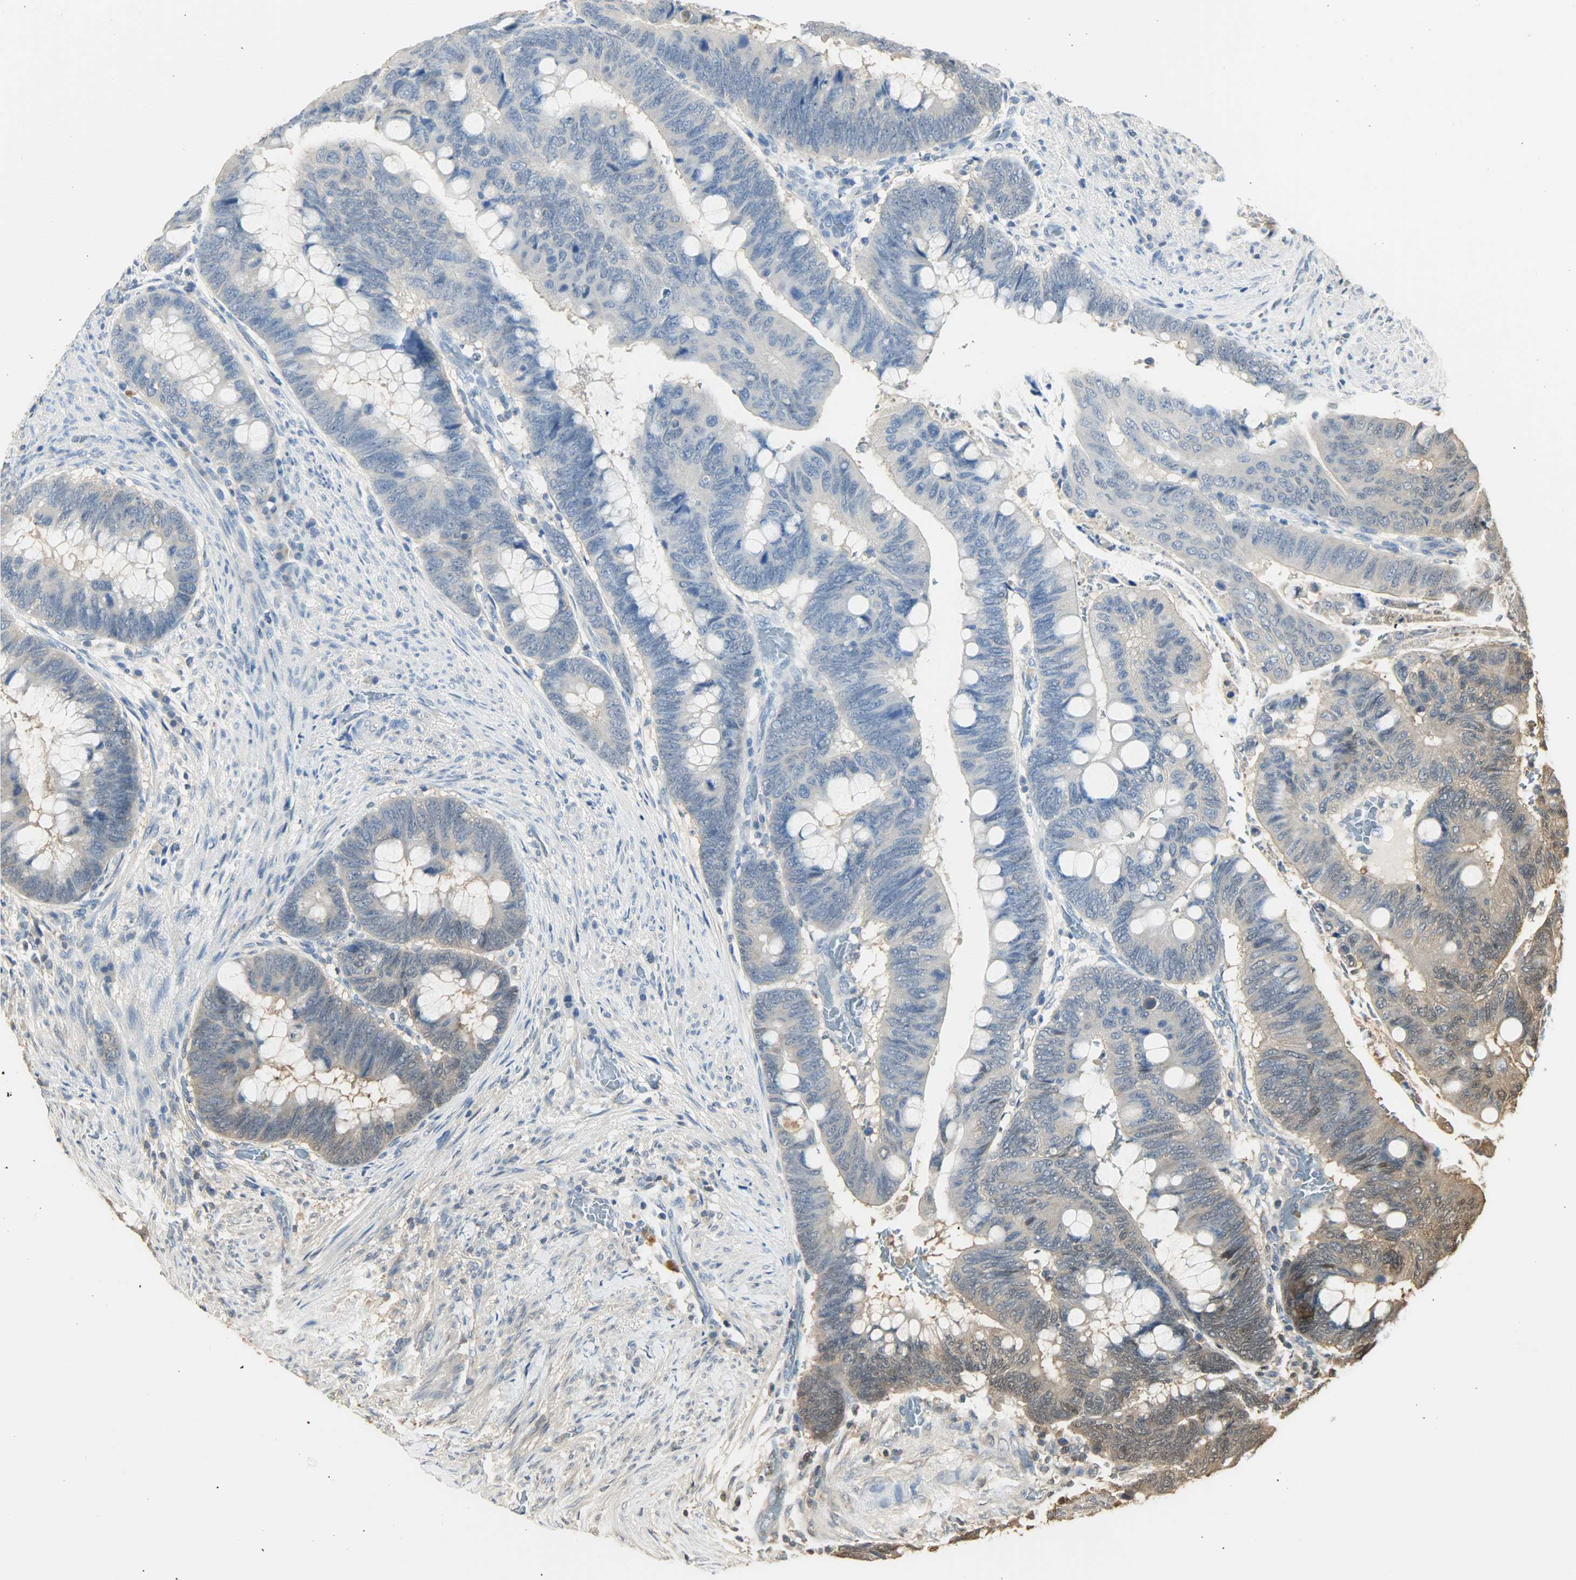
{"staining": {"intensity": "moderate", "quantity": "25%-75%", "location": "cytoplasmic/membranous,nuclear"}, "tissue": "colorectal cancer", "cell_type": "Tumor cells", "image_type": "cancer", "snomed": [{"axis": "morphology", "description": "Normal tissue, NOS"}, {"axis": "morphology", "description": "Adenocarcinoma, NOS"}, {"axis": "topography", "description": "Rectum"}], "caption": "Colorectal cancer stained with DAB immunohistochemistry (IHC) demonstrates medium levels of moderate cytoplasmic/membranous and nuclear expression in approximately 25%-75% of tumor cells.", "gene": "YWHAZ", "patient": {"sex": "male", "age": 92}}